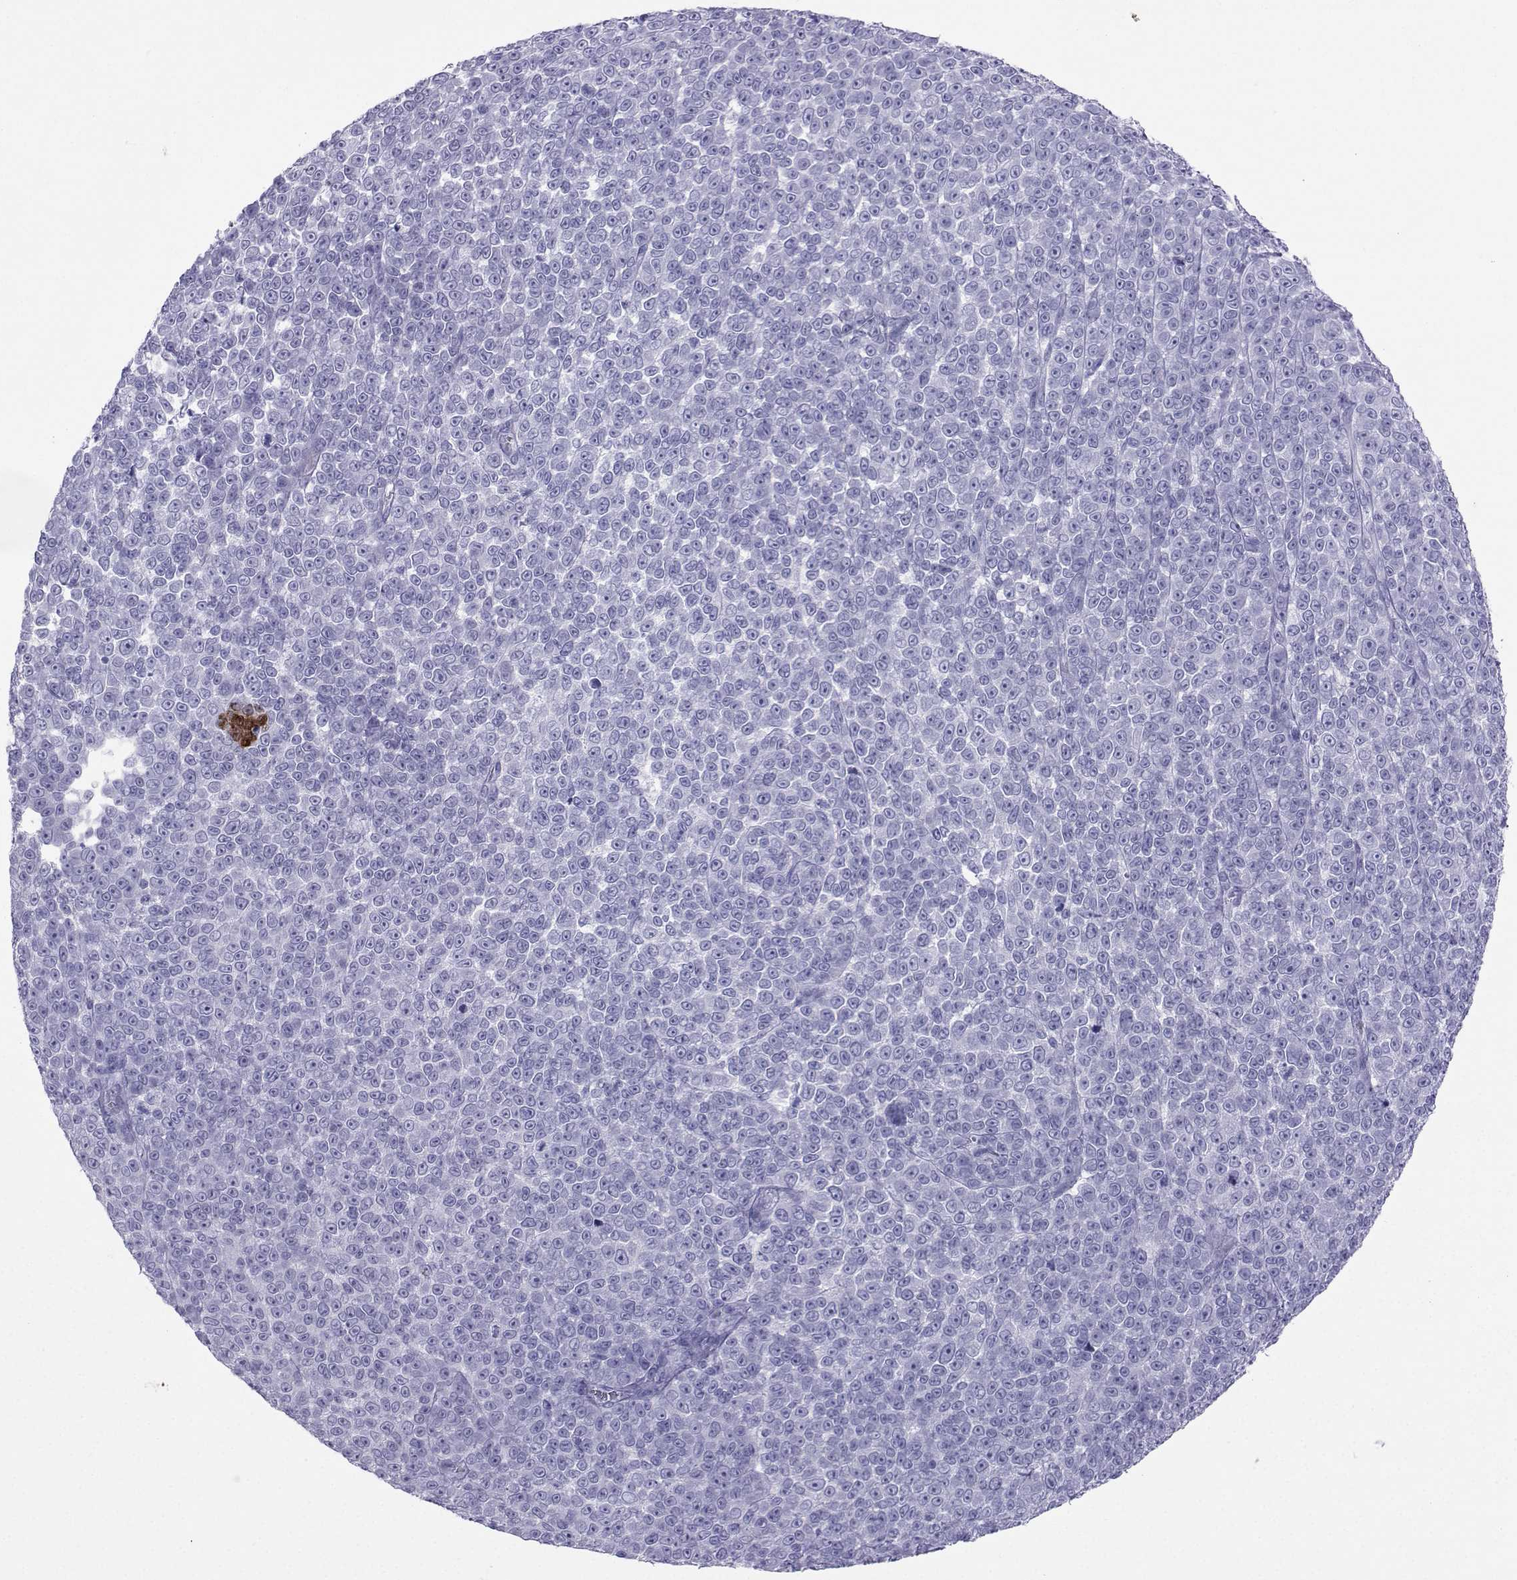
{"staining": {"intensity": "negative", "quantity": "none", "location": "none"}, "tissue": "melanoma", "cell_type": "Tumor cells", "image_type": "cancer", "snomed": [{"axis": "morphology", "description": "Malignant melanoma, NOS"}, {"axis": "topography", "description": "Skin"}], "caption": "Human malignant melanoma stained for a protein using immunohistochemistry (IHC) exhibits no positivity in tumor cells.", "gene": "LORICRIN", "patient": {"sex": "female", "age": 95}}